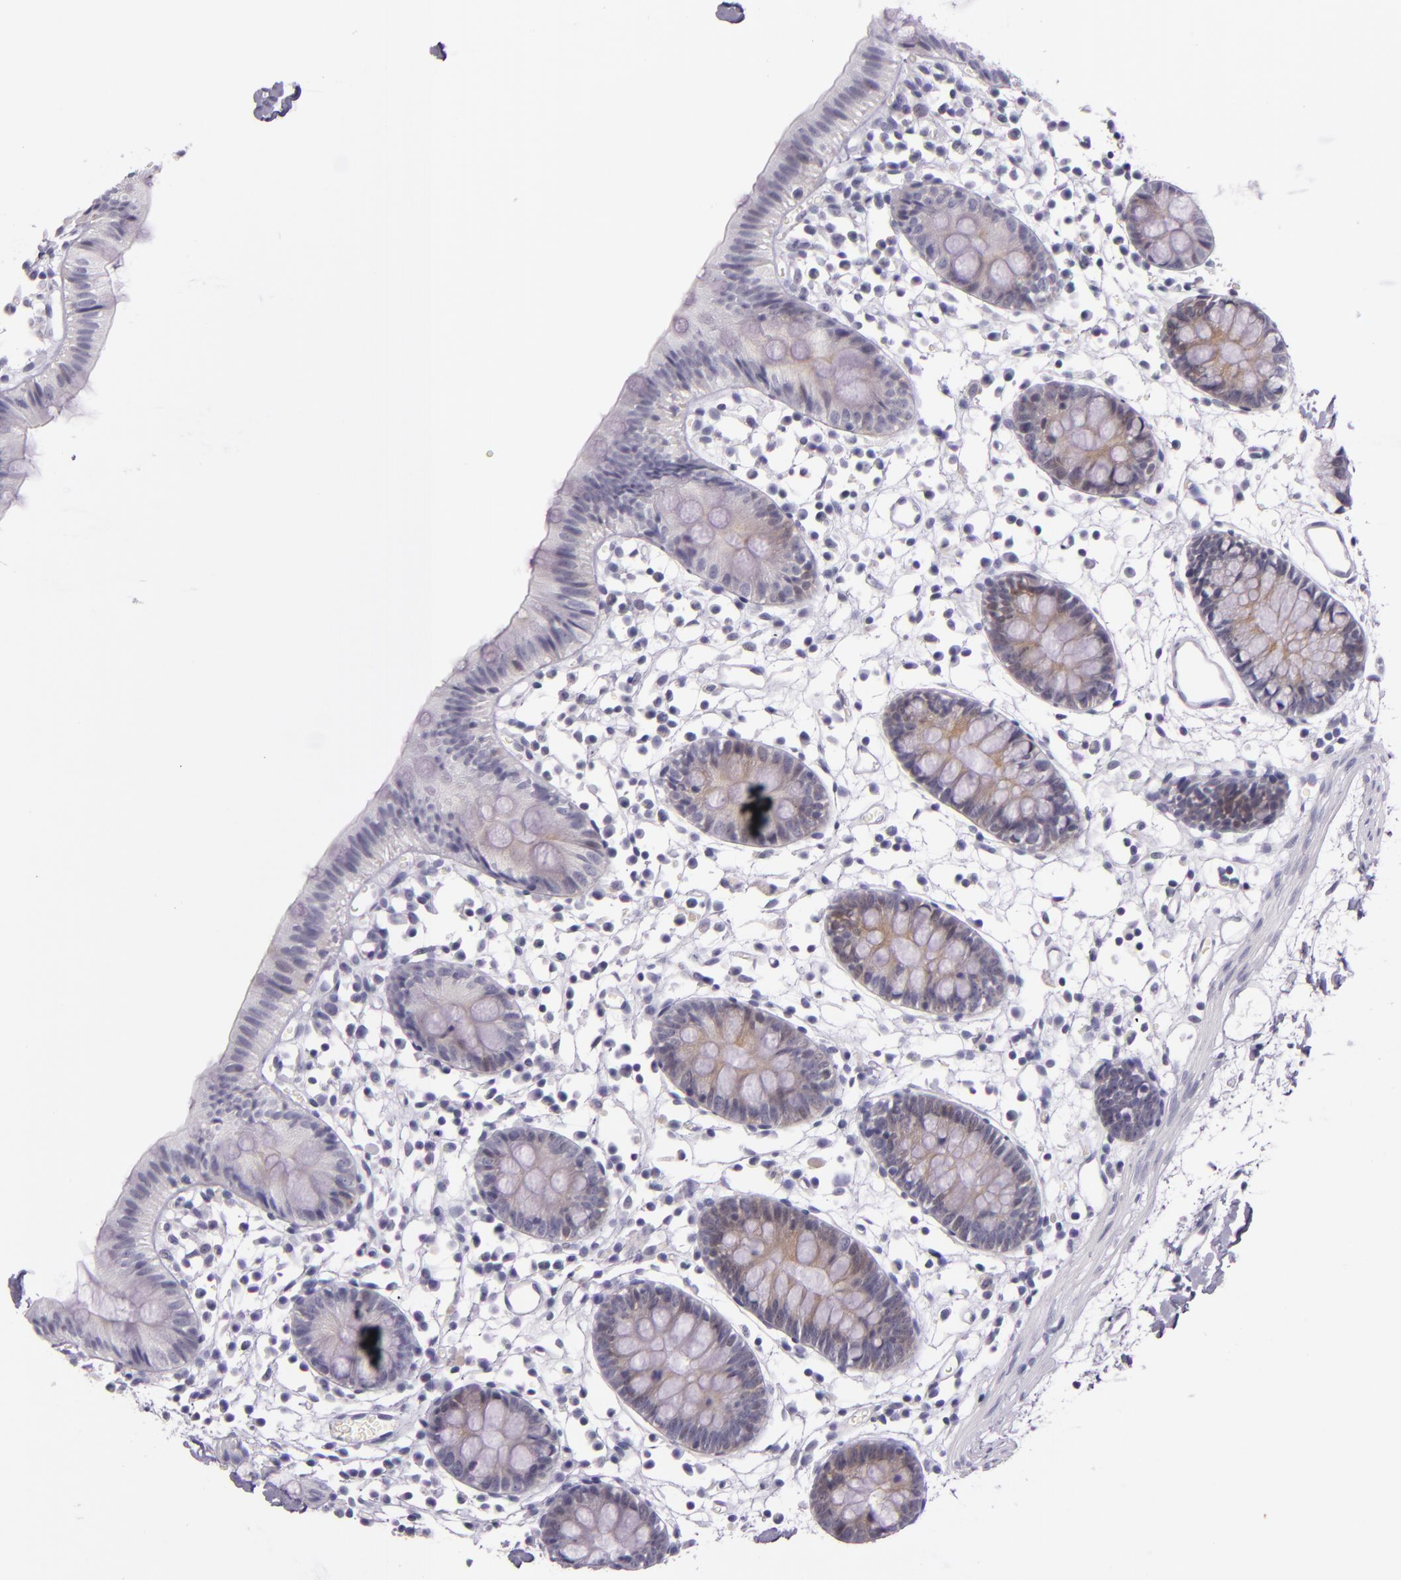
{"staining": {"intensity": "negative", "quantity": "none", "location": "none"}, "tissue": "colon", "cell_type": "Endothelial cells", "image_type": "normal", "snomed": [{"axis": "morphology", "description": "Normal tissue, NOS"}, {"axis": "topography", "description": "Colon"}], "caption": "An image of colon stained for a protein demonstrates no brown staining in endothelial cells. (DAB (3,3'-diaminobenzidine) immunohistochemistry visualized using brightfield microscopy, high magnification).", "gene": "HSP90AA1", "patient": {"sex": "male", "age": 14}}